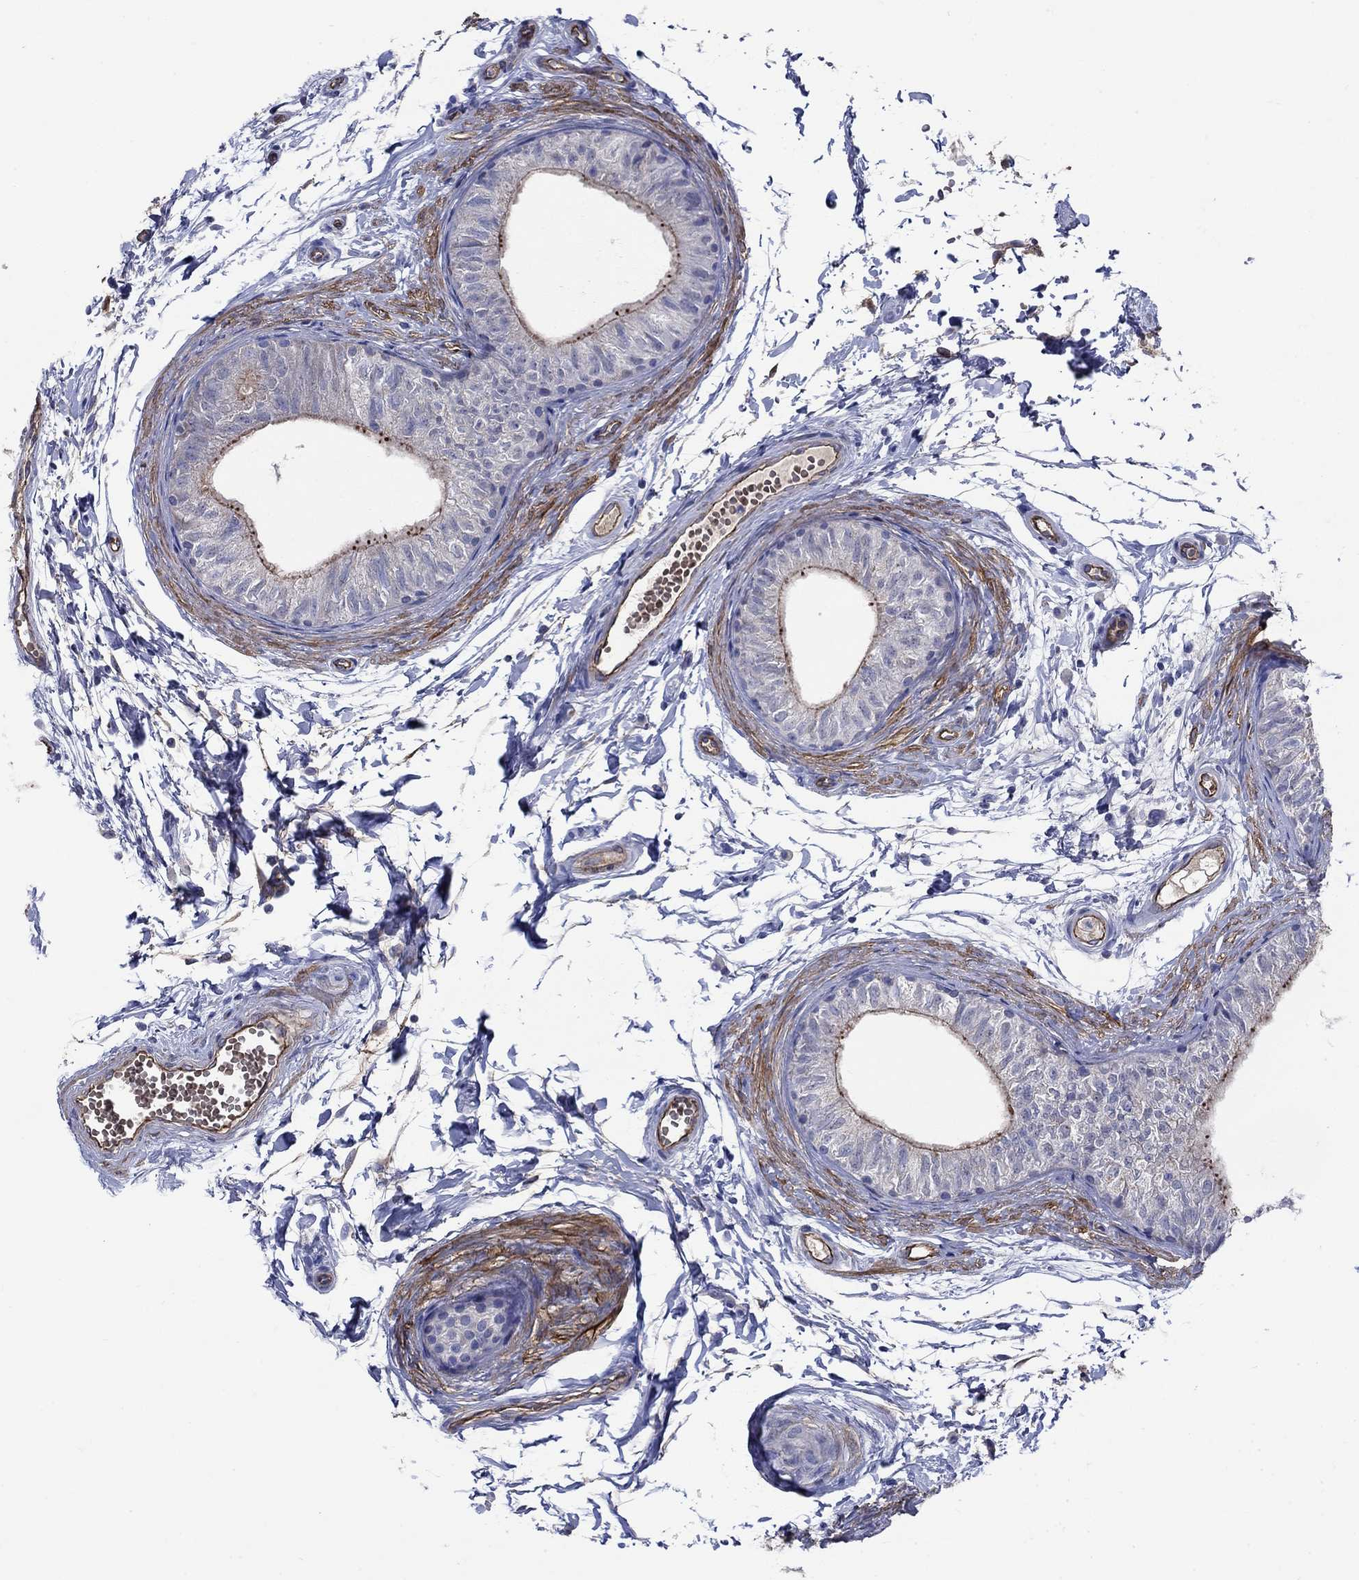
{"staining": {"intensity": "moderate", "quantity": "<25%", "location": "cytoplasmic/membranous"}, "tissue": "epididymis", "cell_type": "Glandular cells", "image_type": "normal", "snomed": [{"axis": "morphology", "description": "Normal tissue, NOS"}, {"axis": "topography", "description": "Epididymis"}], "caption": "Protein expression analysis of benign human epididymis reveals moderate cytoplasmic/membranous positivity in about <25% of glandular cells.", "gene": "FLNC", "patient": {"sex": "male", "age": 22}}